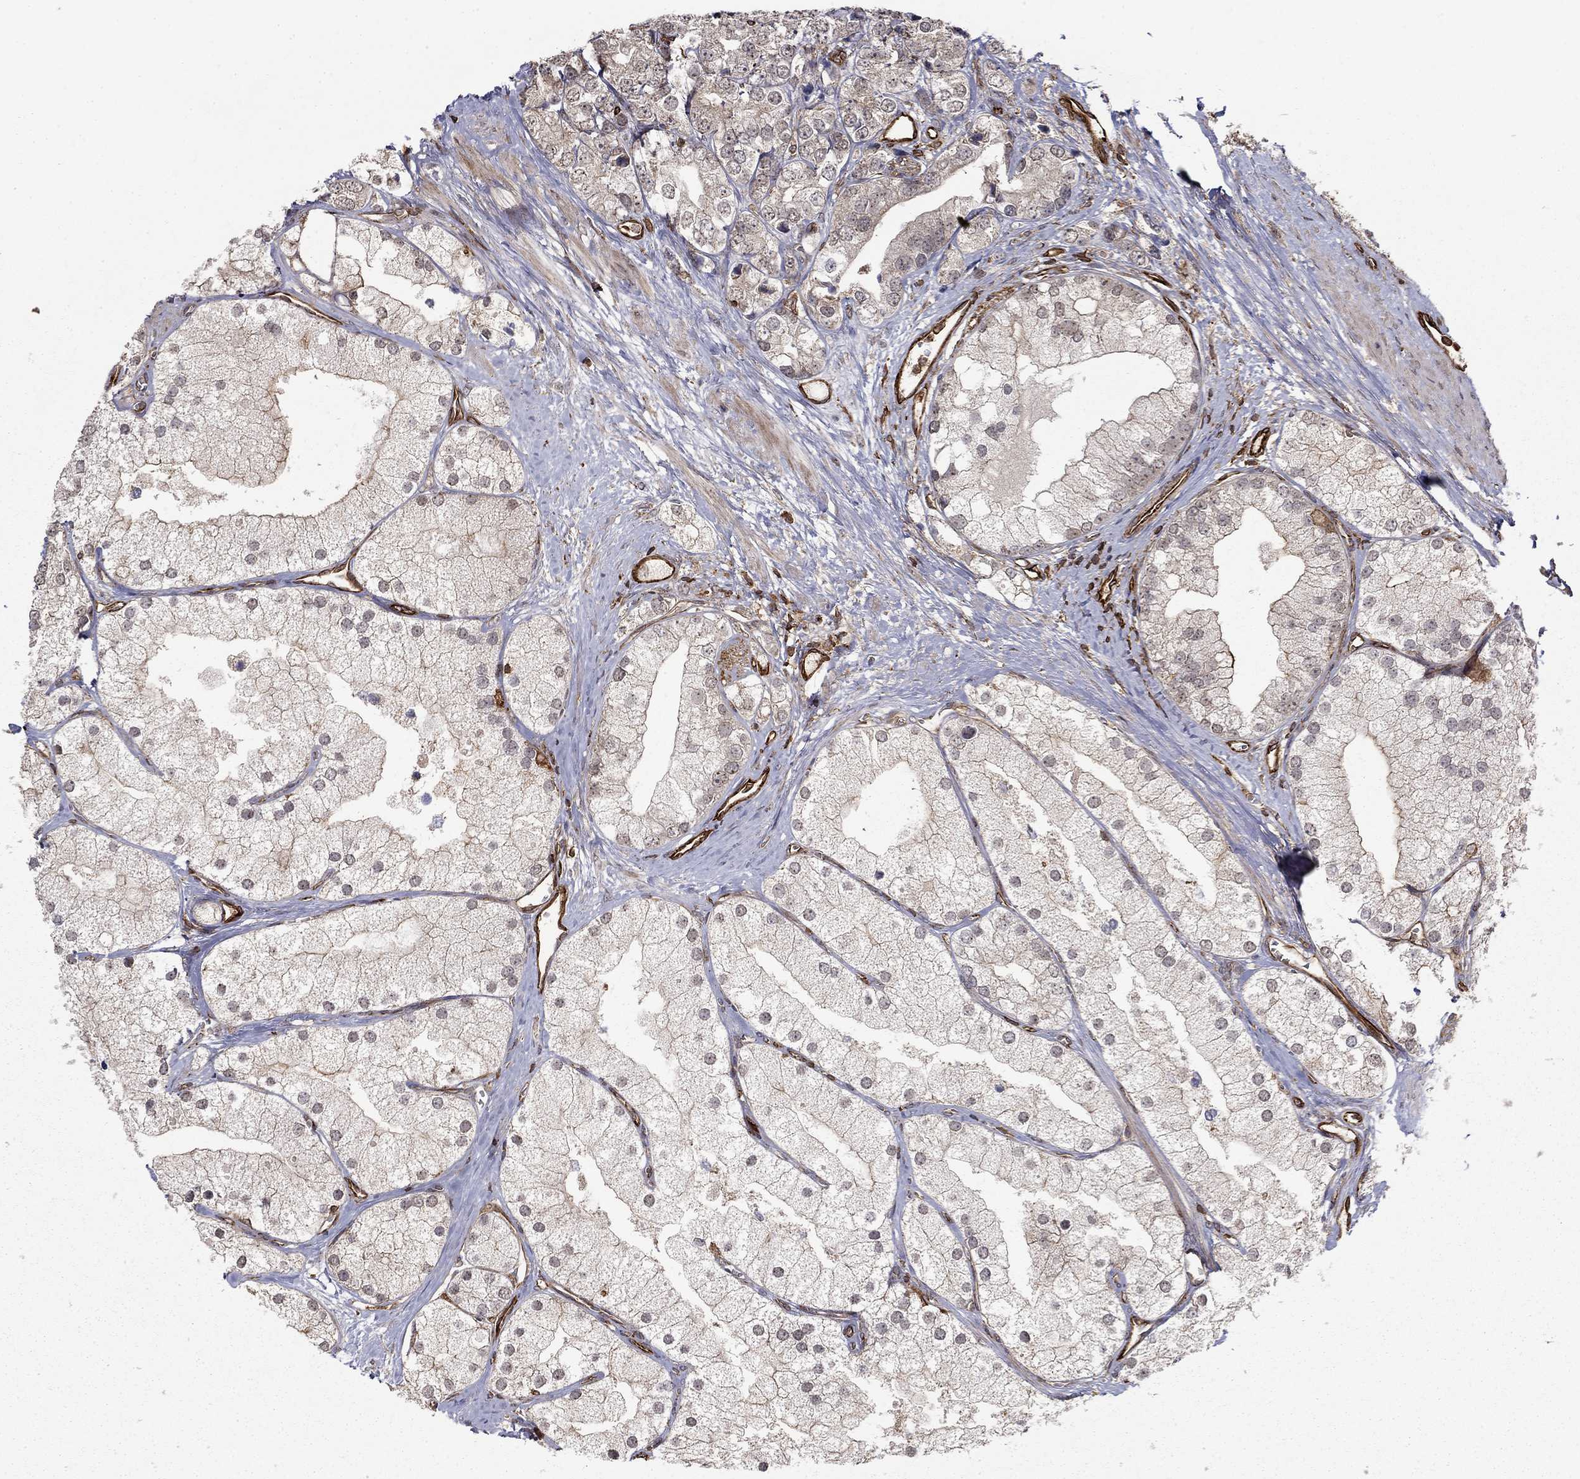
{"staining": {"intensity": "moderate", "quantity": "<25%", "location": "cytoplasmic/membranous"}, "tissue": "prostate cancer", "cell_type": "Tumor cells", "image_type": "cancer", "snomed": [{"axis": "morphology", "description": "Adenocarcinoma, NOS"}, {"axis": "topography", "description": "Prostate and seminal vesicle, NOS"}, {"axis": "topography", "description": "Prostate"}], "caption": "Prostate adenocarcinoma stained with IHC reveals moderate cytoplasmic/membranous positivity in approximately <25% of tumor cells.", "gene": "ADM", "patient": {"sex": "male", "age": 79}}